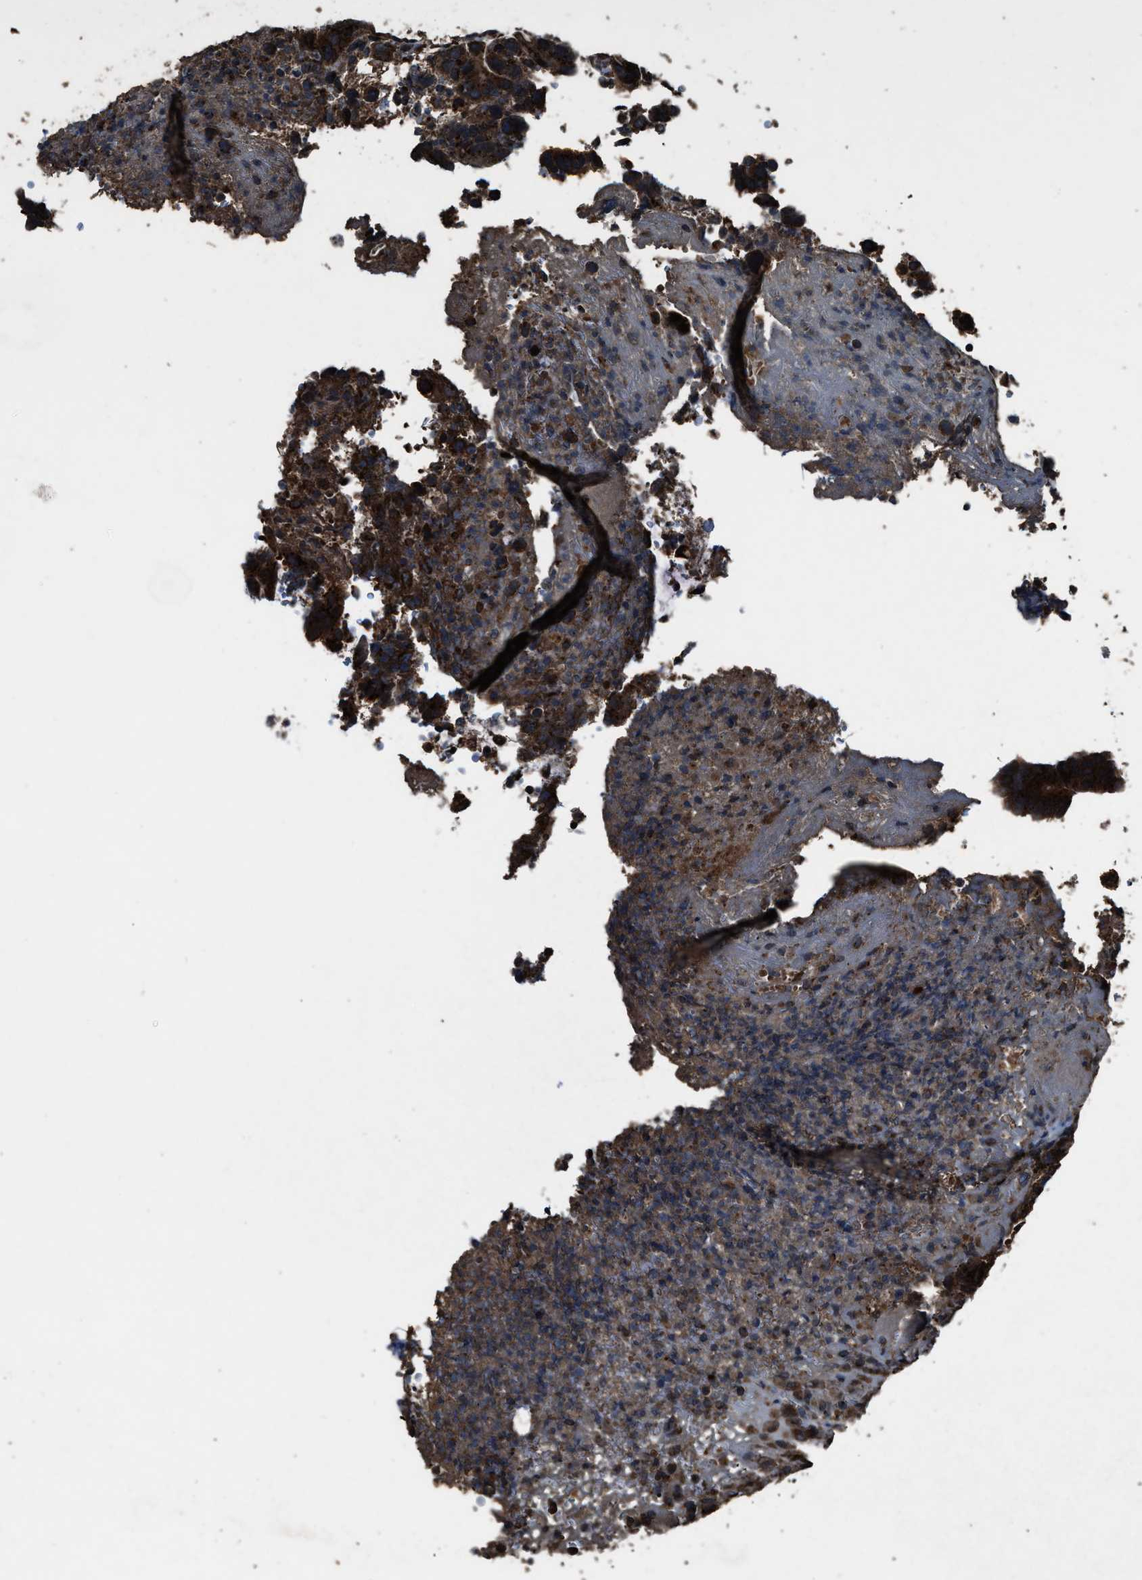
{"staining": {"intensity": "moderate", "quantity": ">75%", "location": "cytoplasmic/membranous"}, "tissue": "colorectal cancer", "cell_type": "Tumor cells", "image_type": "cancer", "snomed": [{"axis": "morphology", "description": "Adenocarcinoma, NOS"}, {"axis": "topography", "description": "Colon"}], "caption": "Tumor cells reveal moderate cytoplasmic/membranous positivity in approximately >75% of cells in colorectal cancer (adenocarcinoma). (Stains: DAB in brown, nuclei in blue, Microscopy: brightfield microscopy at high magnification).", "gene": "SLC38A10", "patient": {"sex": "male", "age": 56}}